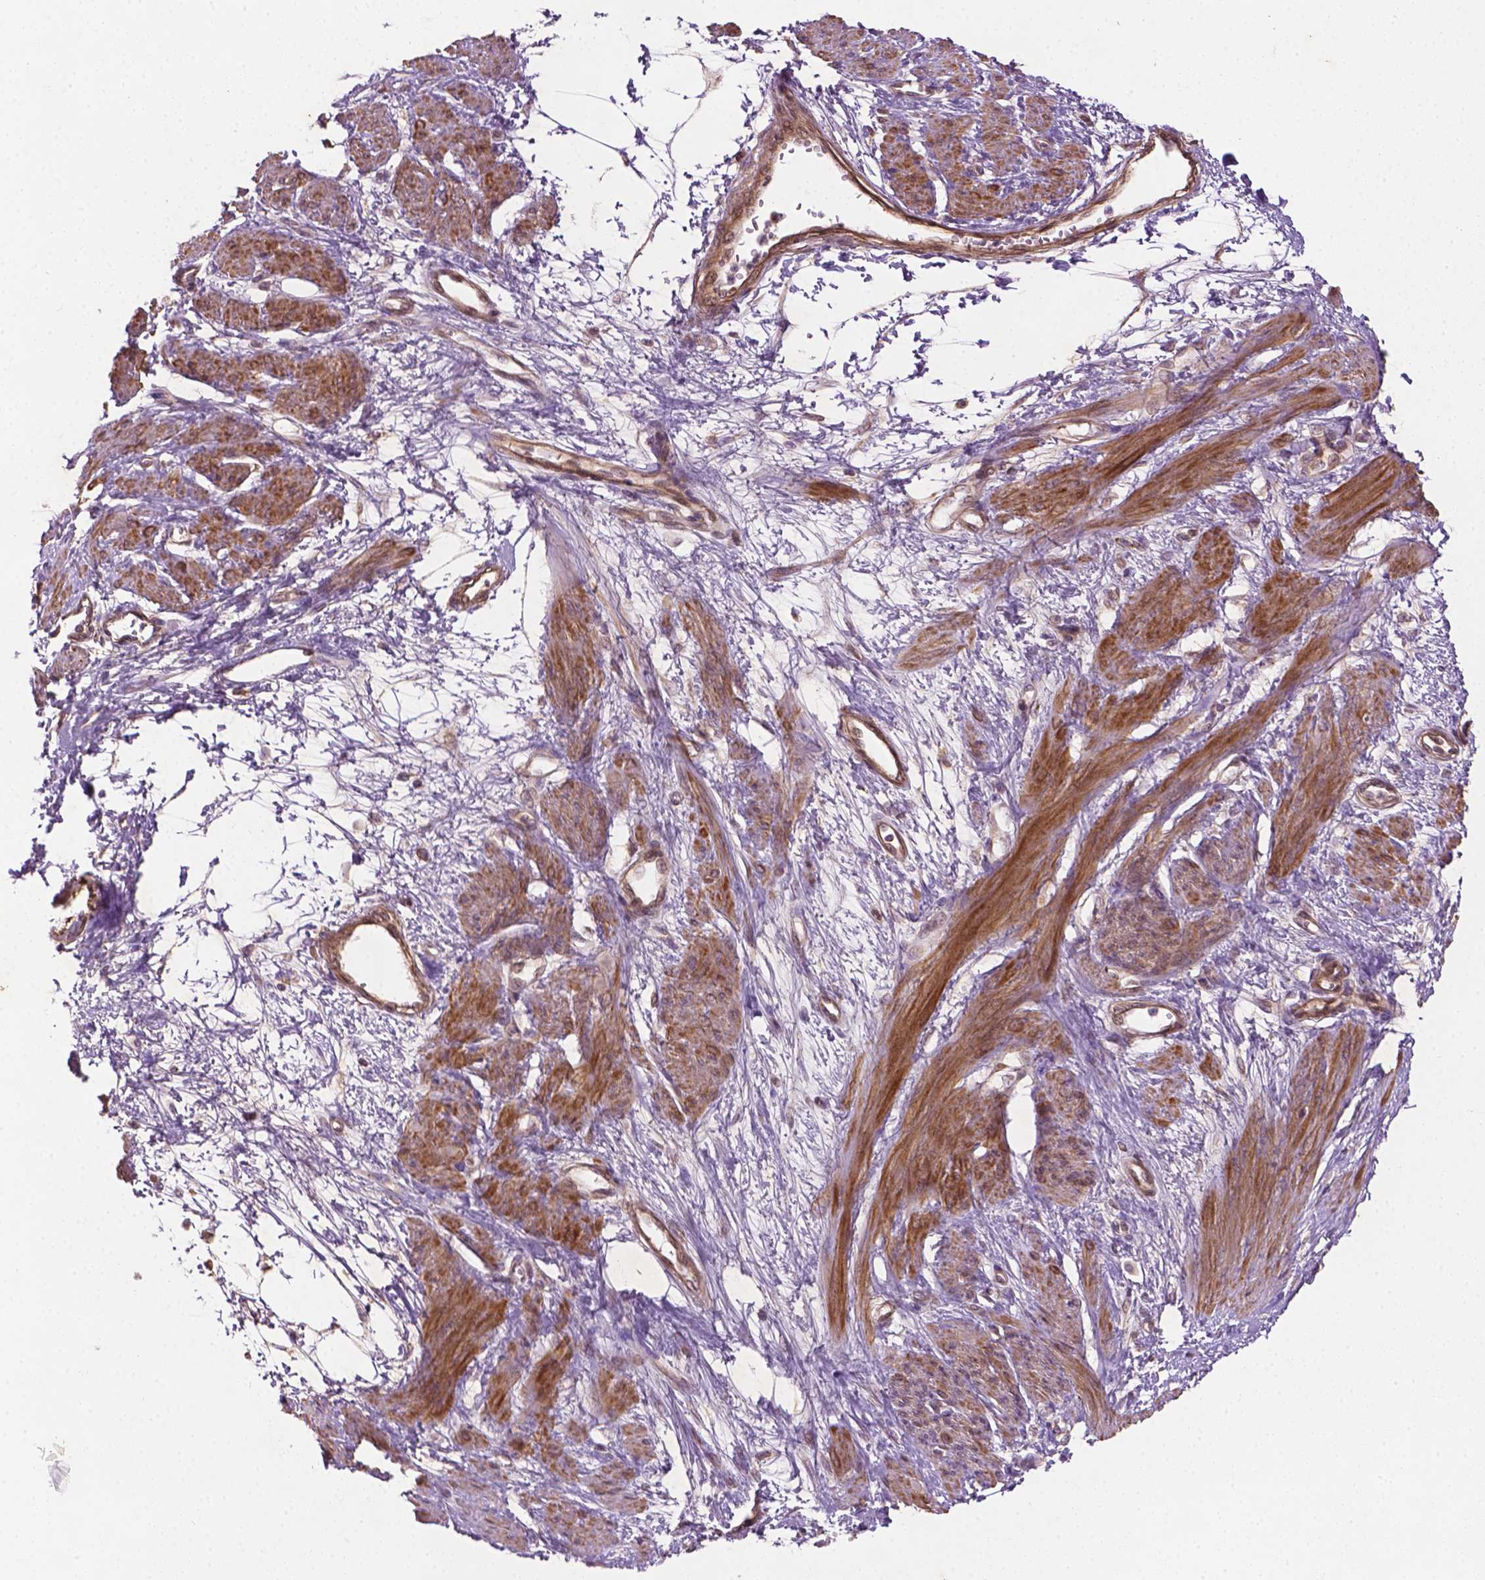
{"staining": {"intensity": "moderate", "quantity": "25%-75%", "location": "cytoplasmic/membranous"}, "tissue": "smooth muscle", "cell_type": "Smooth muscle cells", "image_type": "normal", "snomed": [{"axis": "morphology", "description": "Normal tissue, NOS"}, {"axis": "topography", "description": "Smooth muscle"}, {"axis": "topography", "description": "Uterus"}], "caption": "A photomicrograph of smooth muscle stained for a protein displays moderate cytoplasmic/membranous brown staining in smooth muscle cells. The staining was performed using DAB to visualize the protein expression in brown, while the nuclei were stained in blue with hematoxylin (Magnification: 20x).", "gene": "TCHP", "patient": {"sex": "female", "age": 39}}